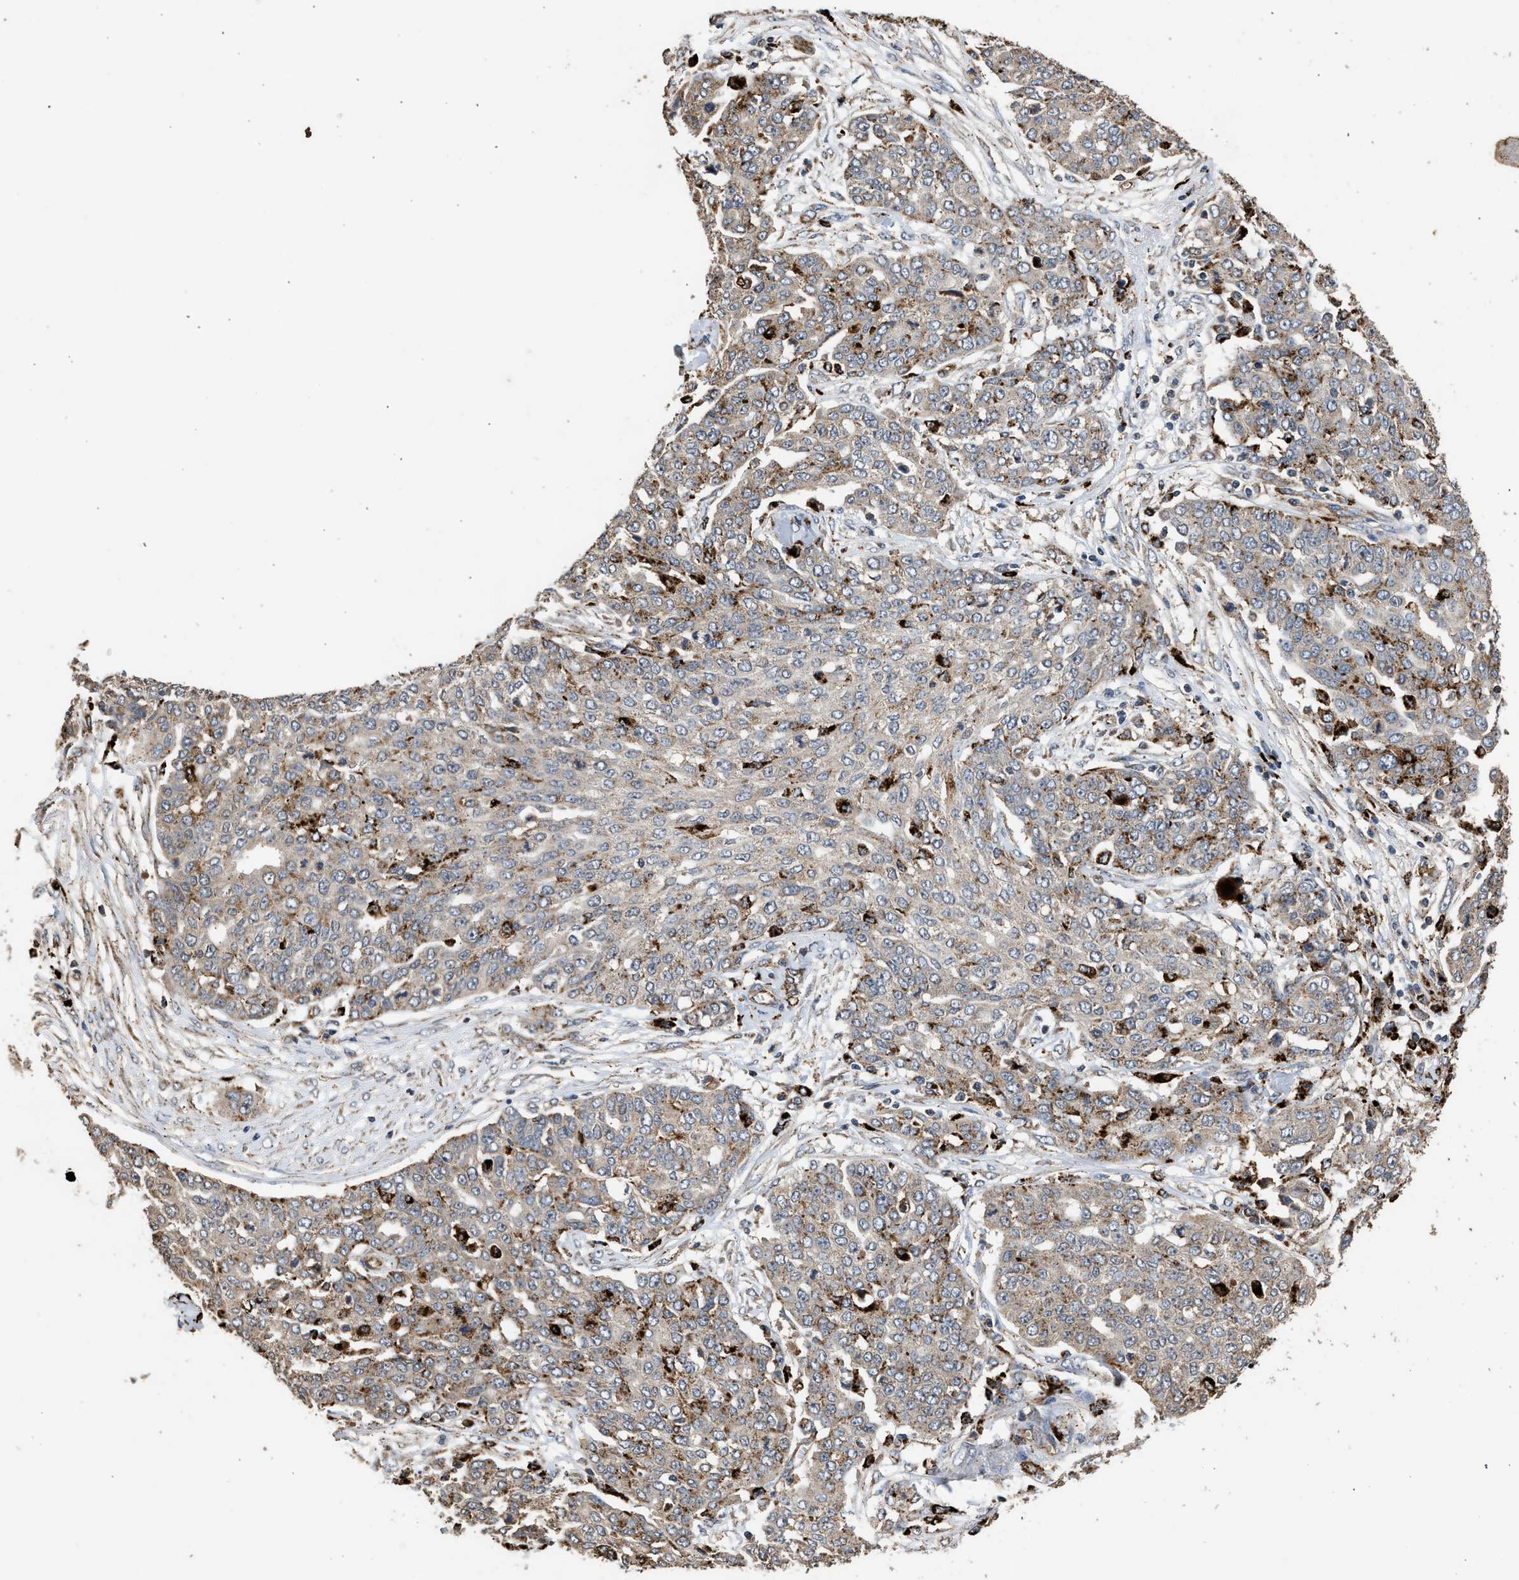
{"staining": {"intensity": "moderate", "quantity": "<25%", "location": "cytoplasmic/membranous"}, "tissue": "ovarian cancer", "cell_type": "Tumor cells", "image_type": "cancer", "snomed": [{"axis": "morphology", "description": "Cystadenocarcinoma, serous, NOS"}, {"axis": "topography", "description": "Soft tissue"}, {"axis": "topography", "description": "Ovary"}], "caption": "Immunohistochemistry (DAB) staining of human serous cystadenocarcinoma (ovarian) exhibits moderate cytoplasmic/membranous protein positivity in about <25% of tumor cells.", "gene": "CTSV", "patient": {"sex": "female", "age": 57}}